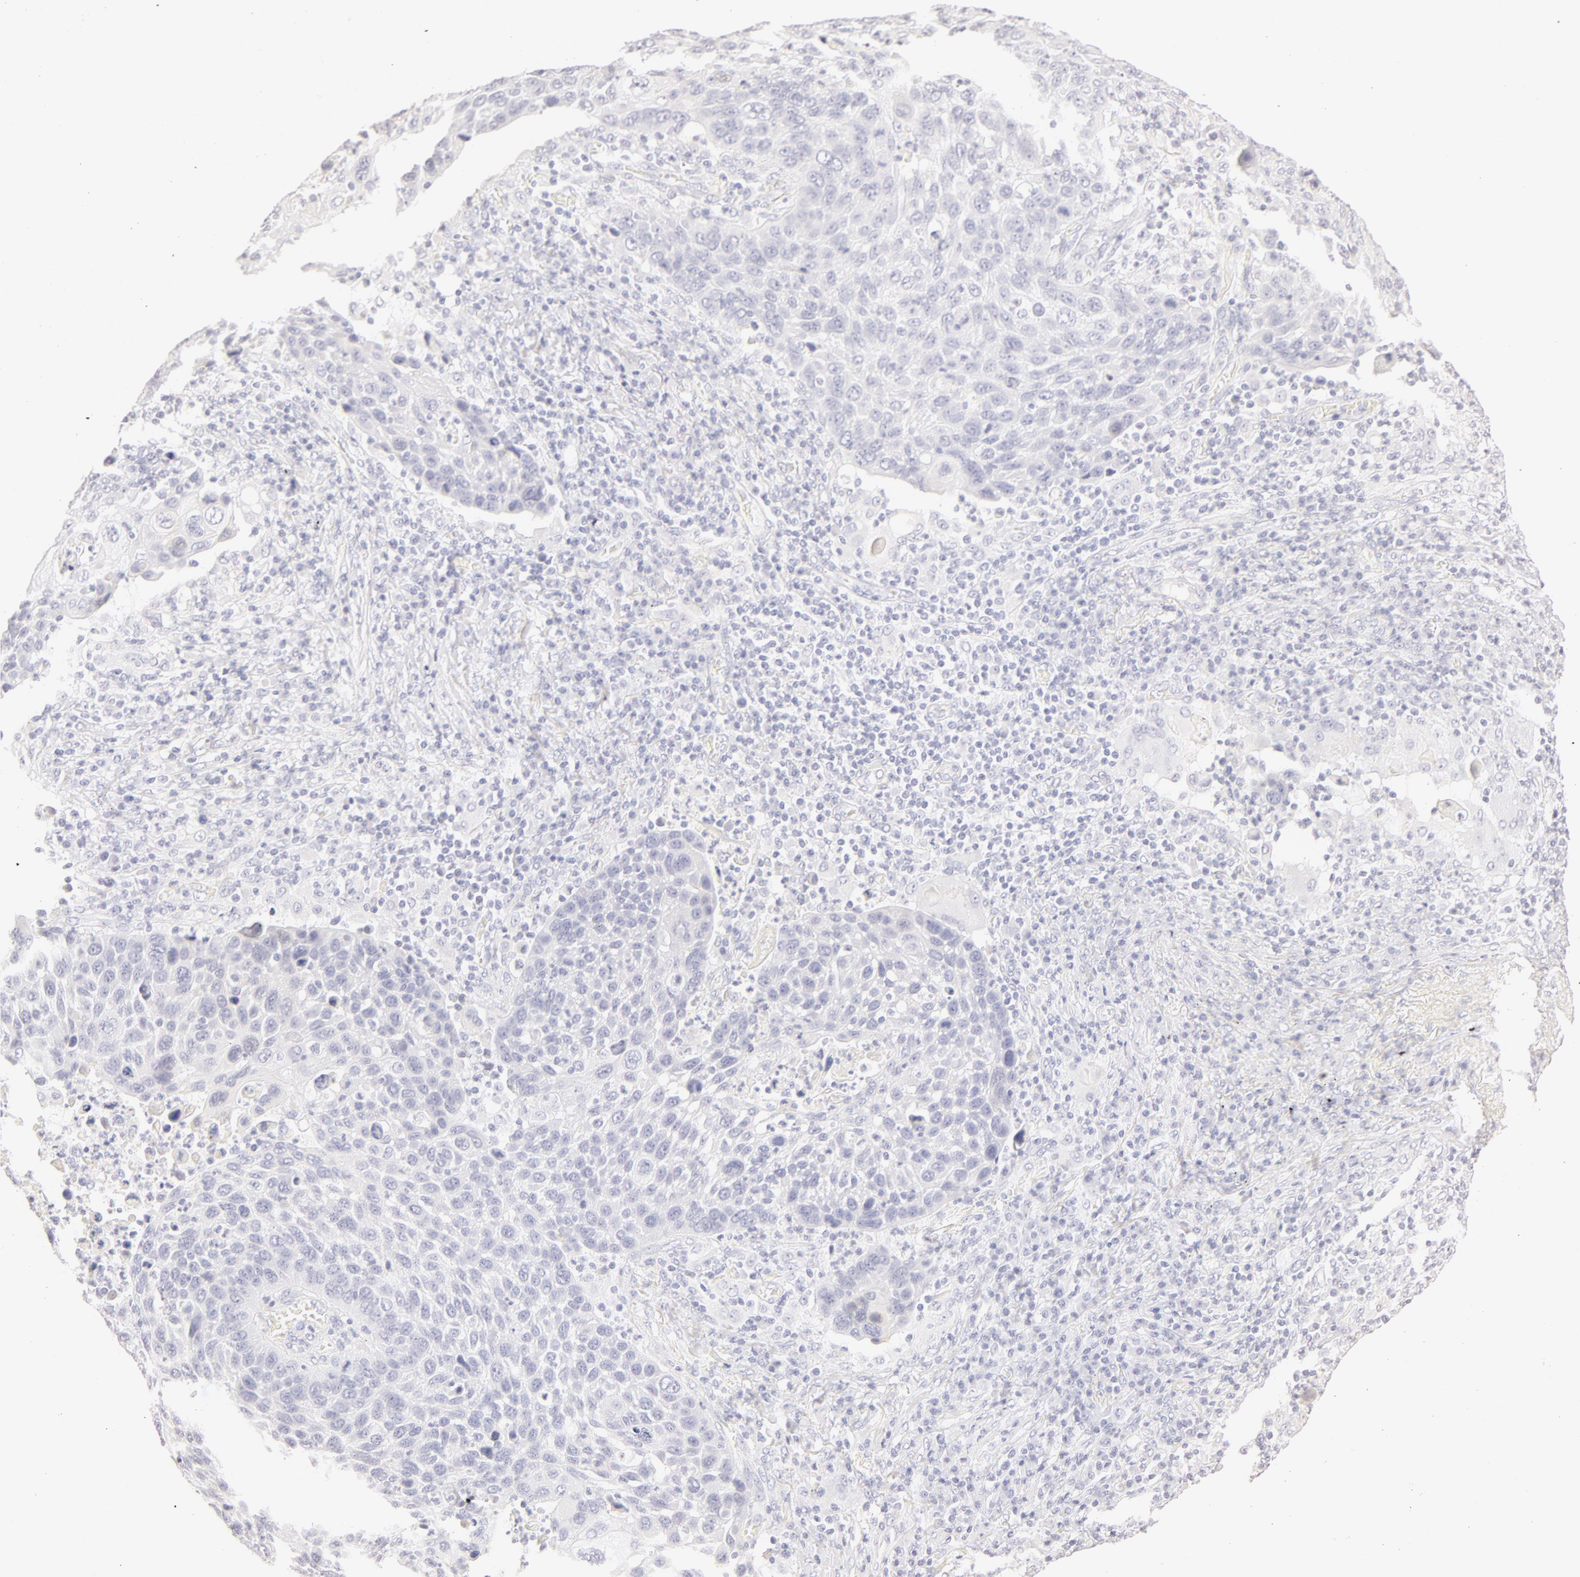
{"staining": {"intensity": "negative", "quantity": "none", "location": "none"}, "tissue": "lung cancer", "cell_type": "Tumor cells", "image_type": "cancer", "snomed": [{"axis": "morphology", "description": "Squamous cell carcinoma, NOS"}, {"axis": "topography", "description": "Lung"}], "caption": "High power microscopy photomicrograph of an immunohistochemistry micrograph of lung cancer, revealing no significant expression in tumor cells.", "gene": "LGALS7B", "patient": {"sex": "male", "age": 68}}